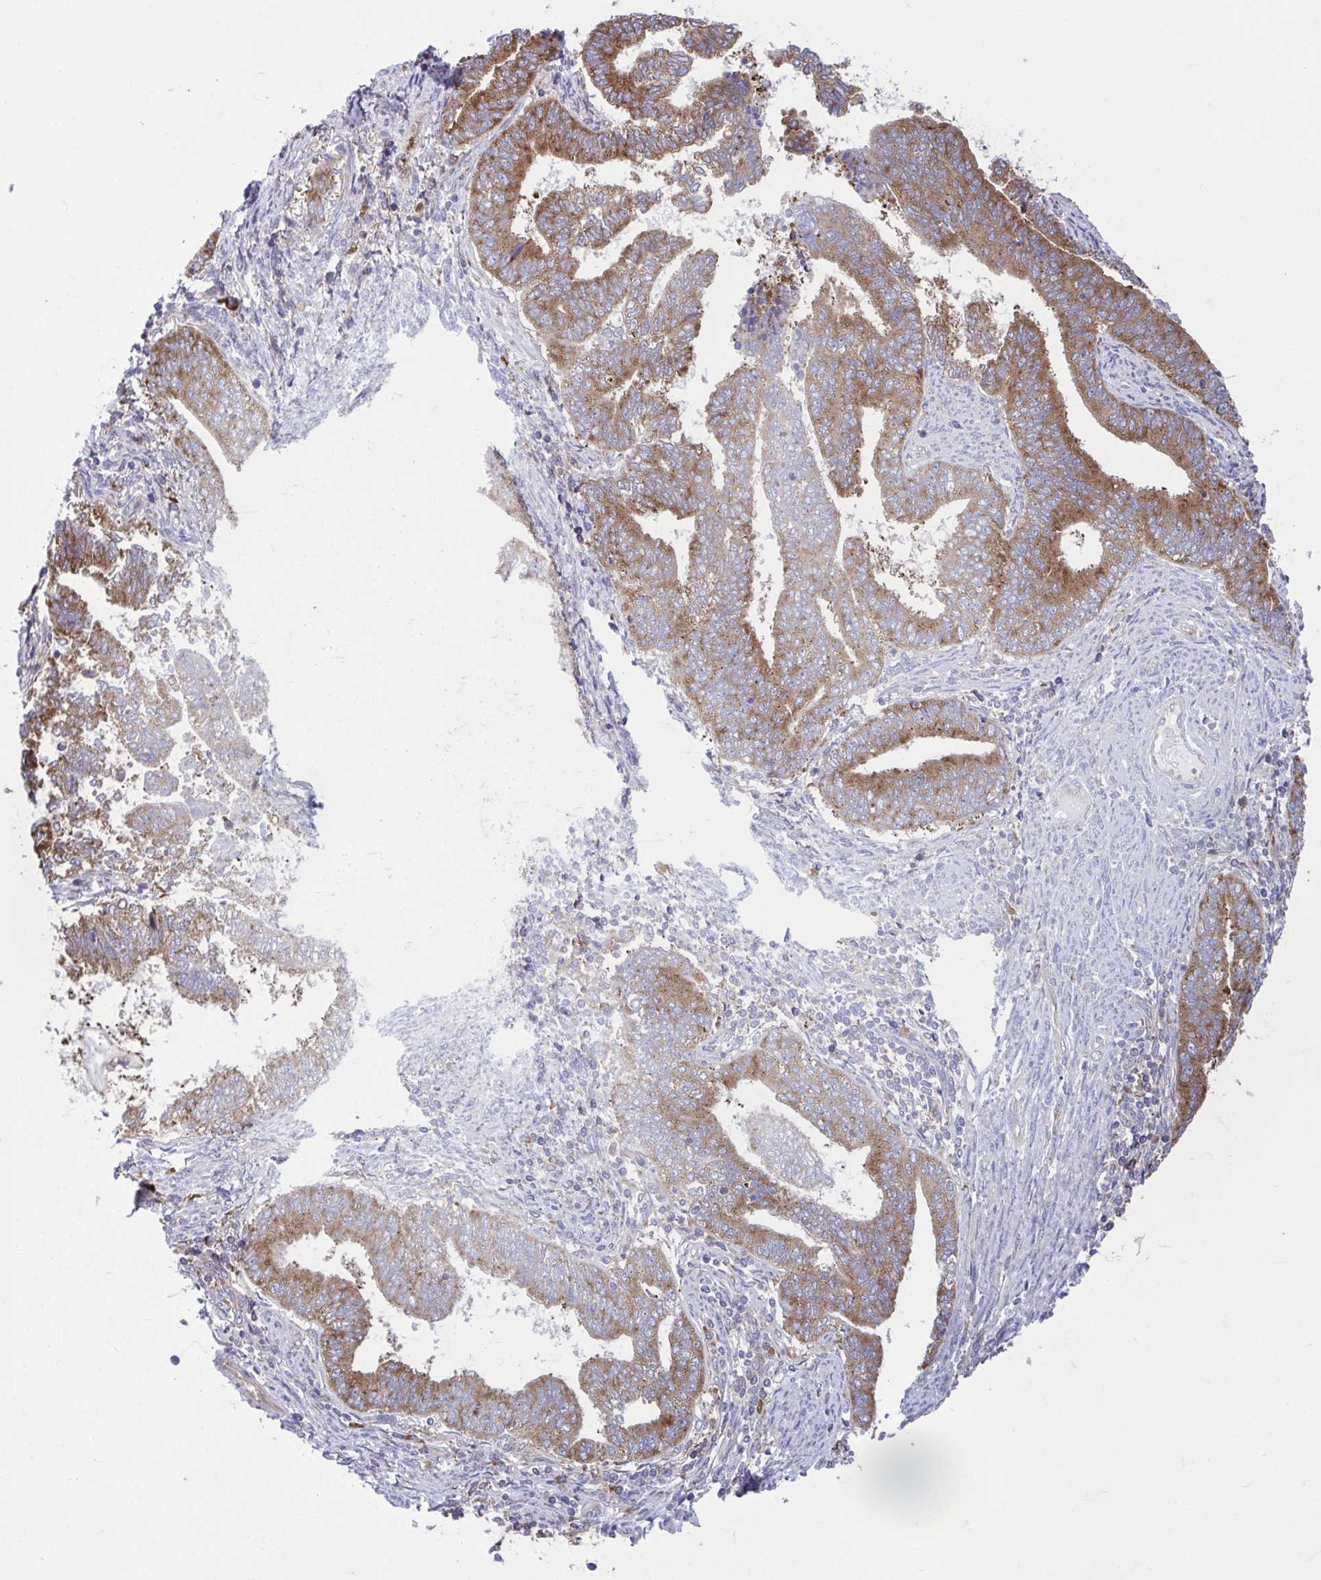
{"staining": {"intensity": "moderate", "quantity": ">75%", "location": "cytoplasmic/membranous"}, "tissue": "endometrial cancer", "cell_type": "Tumor cells", "image_type": "cancer", "snomed": [{"axis": "morphology", "description": "Adenocarcinoma, NOS"}, {"axis": "topography", "description": "Endometrium"}], "caption": "Protein analysis of adenocarcinoma (endometrial) tissue demonstrates moderate cytoplasmic/membranous expression in about >75% of tumor cells. The staining was performed using DAB, with brown indicating positive protein expression. Nuclei are stained blue with hematoxylin.", "gene": "RPS16", "patient": {"sex": "female", "age": 65}}